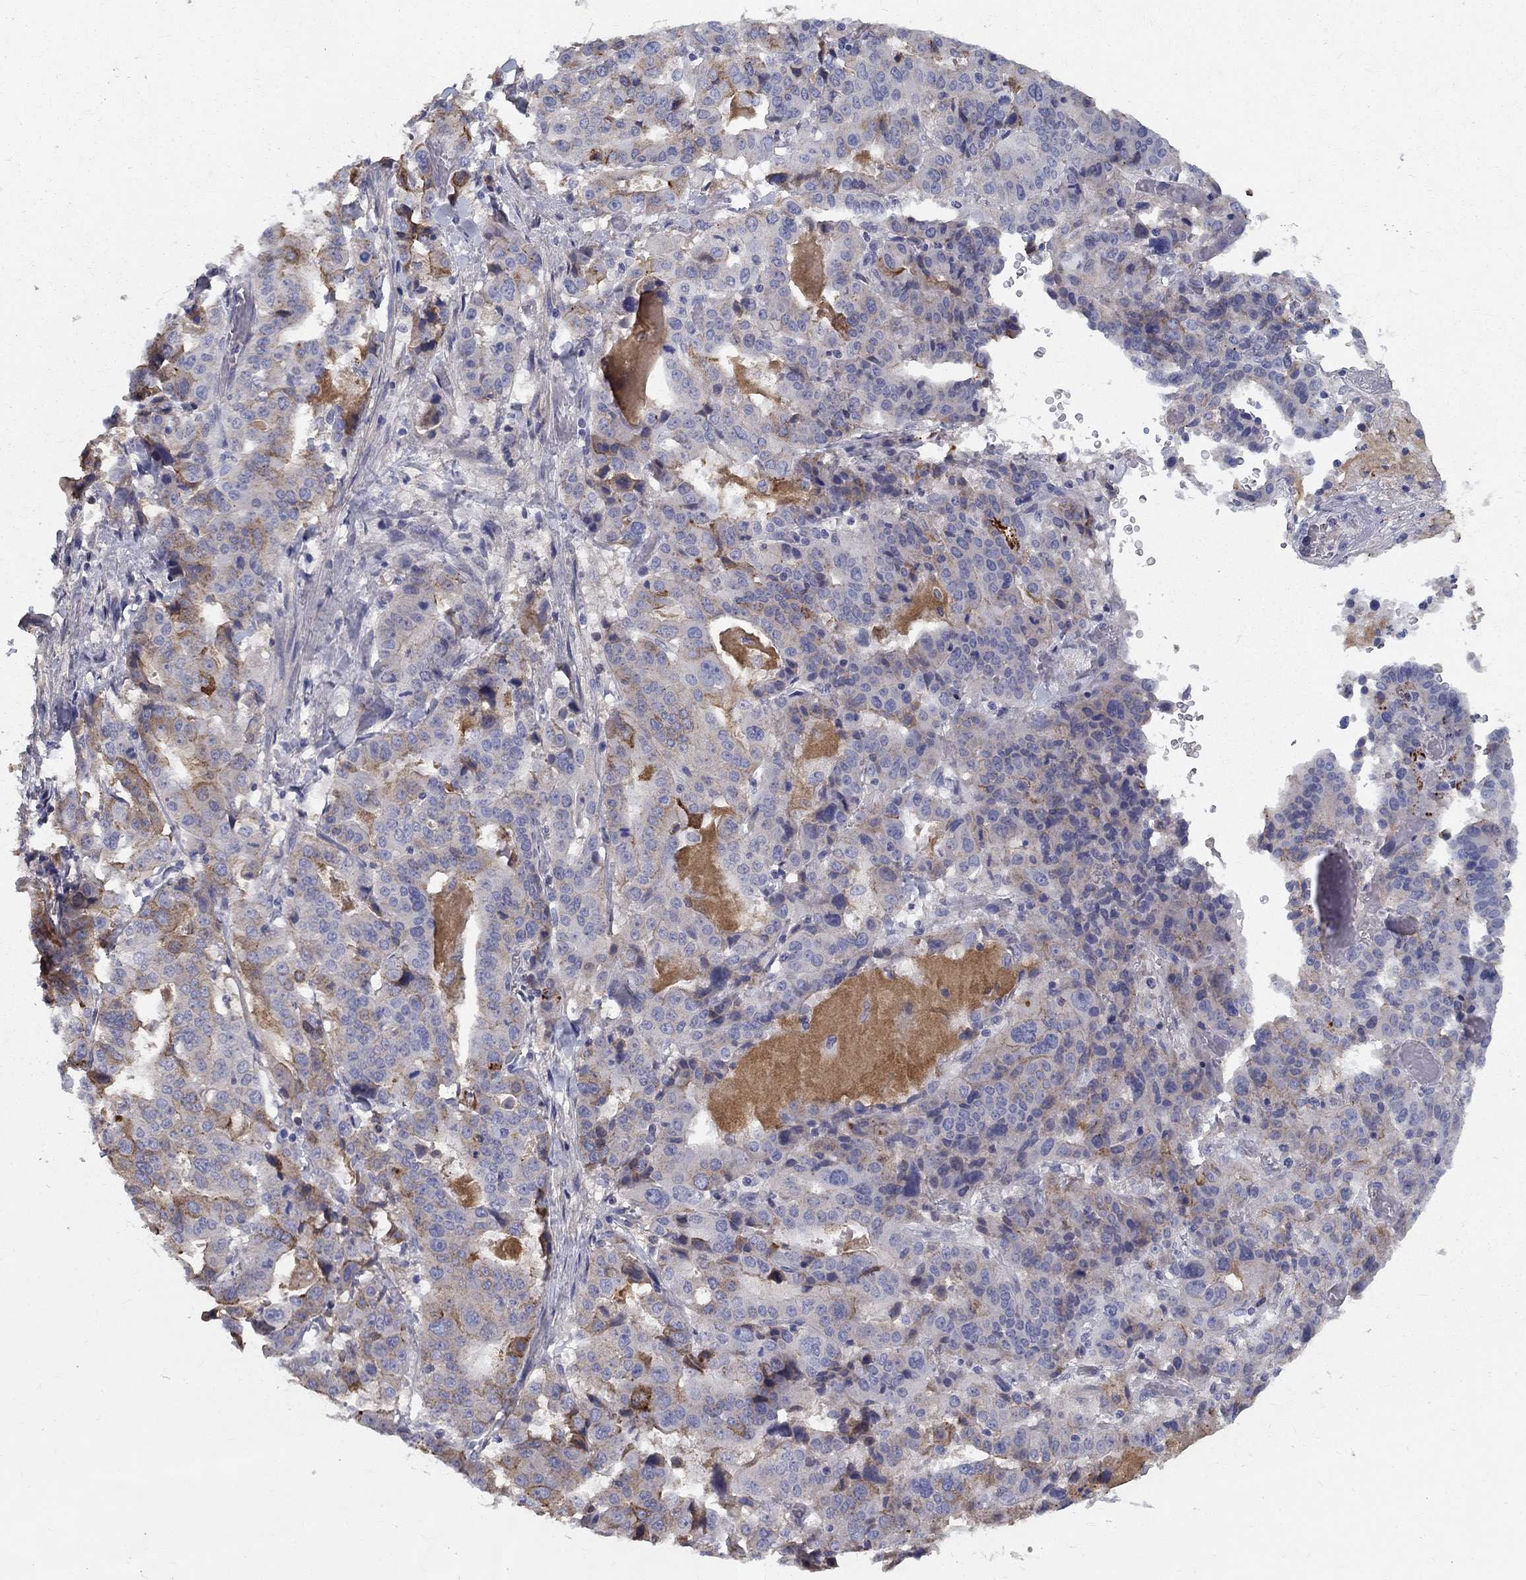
{"staining": {"intensity": "strong", "quantity": "<25%", "location": "cytoplasmic/membranous"}, "tissue": "stomach cancer", "cell_type": "Tumor cells", "image_type": "cancer", "snomed": [{"axis": "morphology", "description": "Adenocarcinoma, NOS"}, {"axis": "topography", "description": "Stomach"}], "caption": "Brown immunohistochemical staining in human adenocarcinoma (stomach) exhibits strong cytoplasmic/membranous staining in approximately <25% of tumor cells. The protein of interest is shown in brown color, while the nuclei are stained blue.", "gene": "EPDR1", "patient": {"sex": "male", "age": 48}}